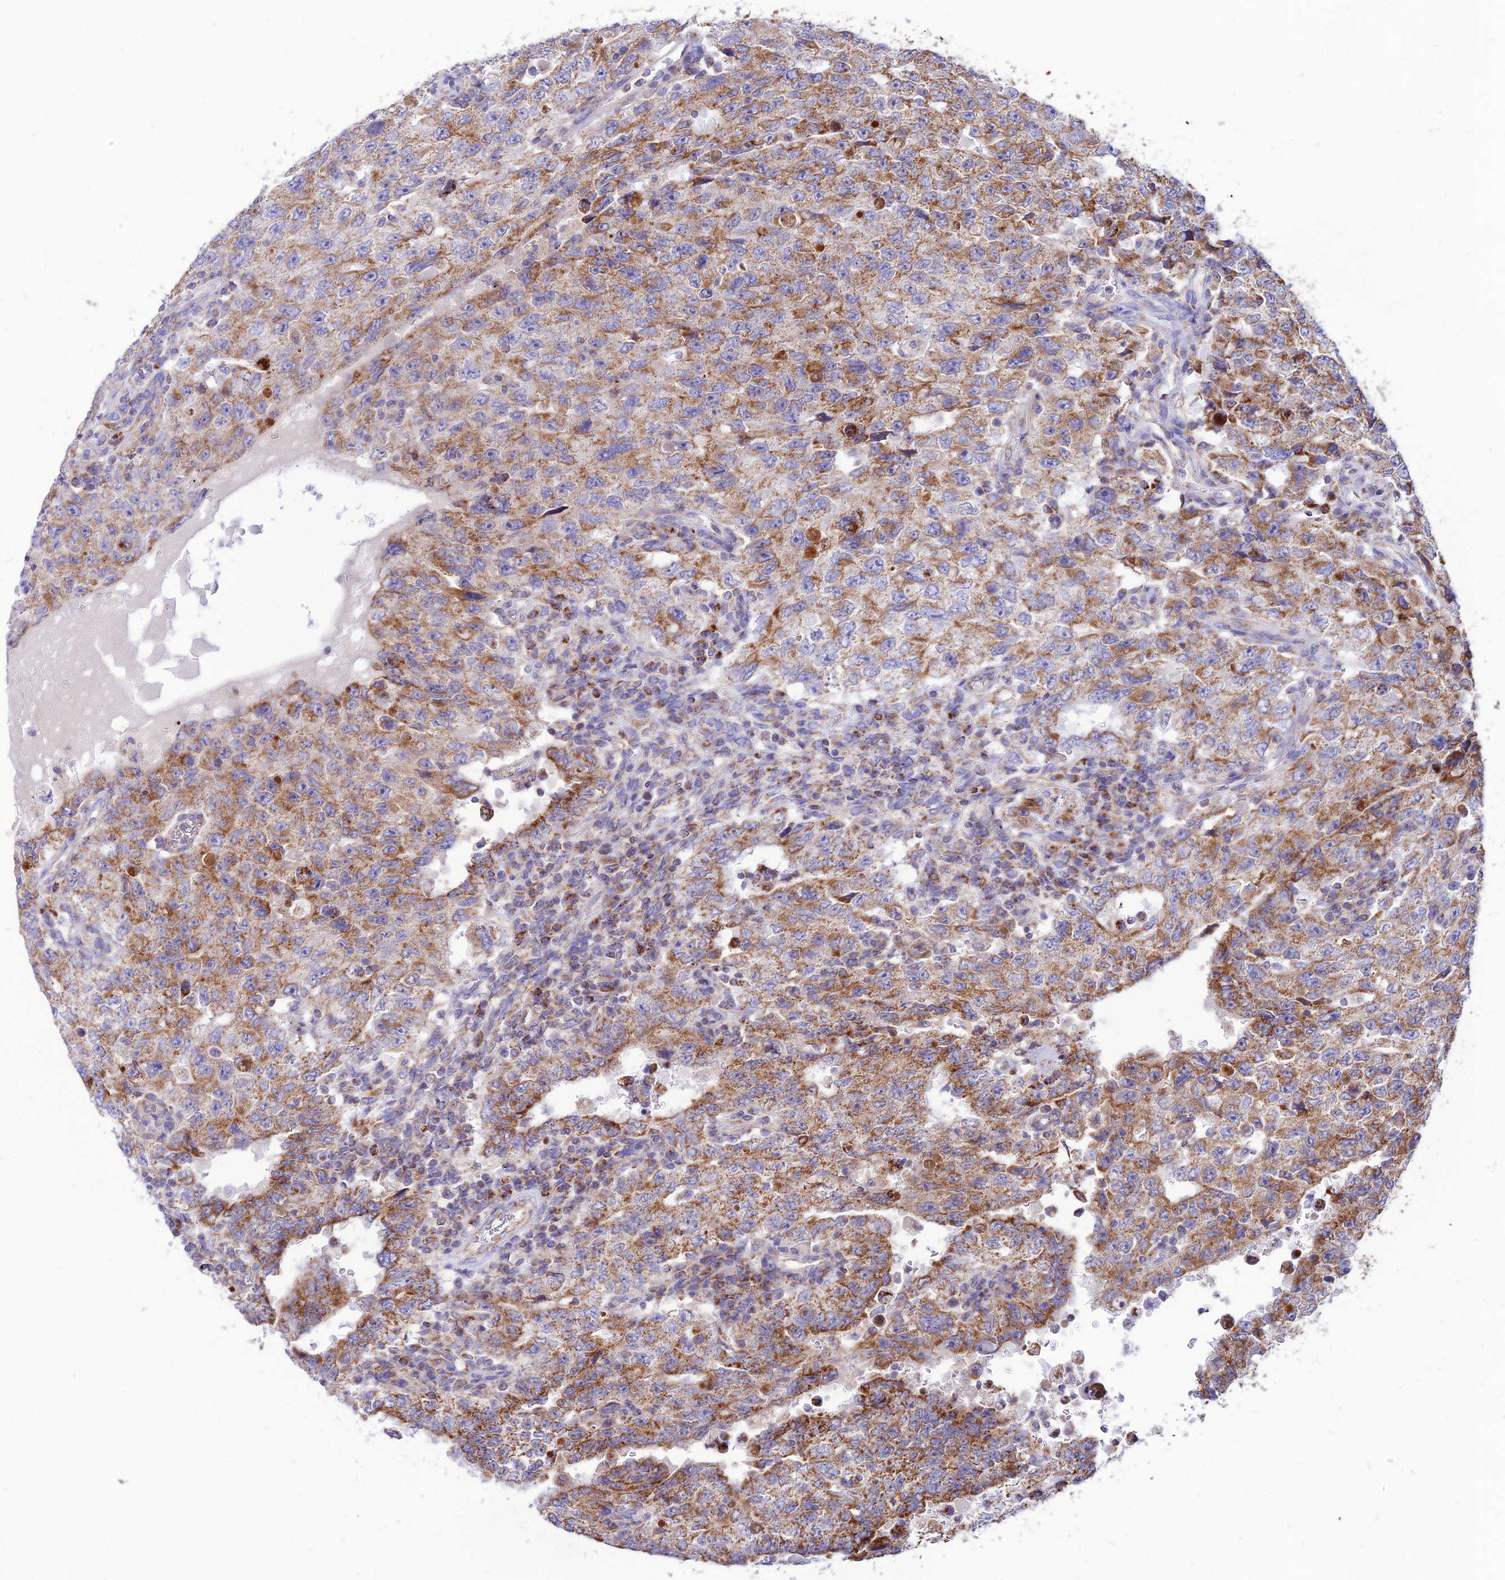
{"staining": {"intensity": "moderate", "quantity": ">75%", "location": "cytoplasmic/membranous"}, "tissue": "testis cancer", "cell_type": "Tumor cells", "image_type": "cancer", "snomed": [{"axis": "morphology", "description": "Carcinoma, Embryonal, NOS"}, {"axis": "topography", "description": "Testis"}], "caption": "A brown stain highlights moderate cytoplasmic/membranous staining of a protein in testis embryonal carcinoma tumor cells.", "gene": "ECI1", "patient": {"sex": "male", "age": 26}}